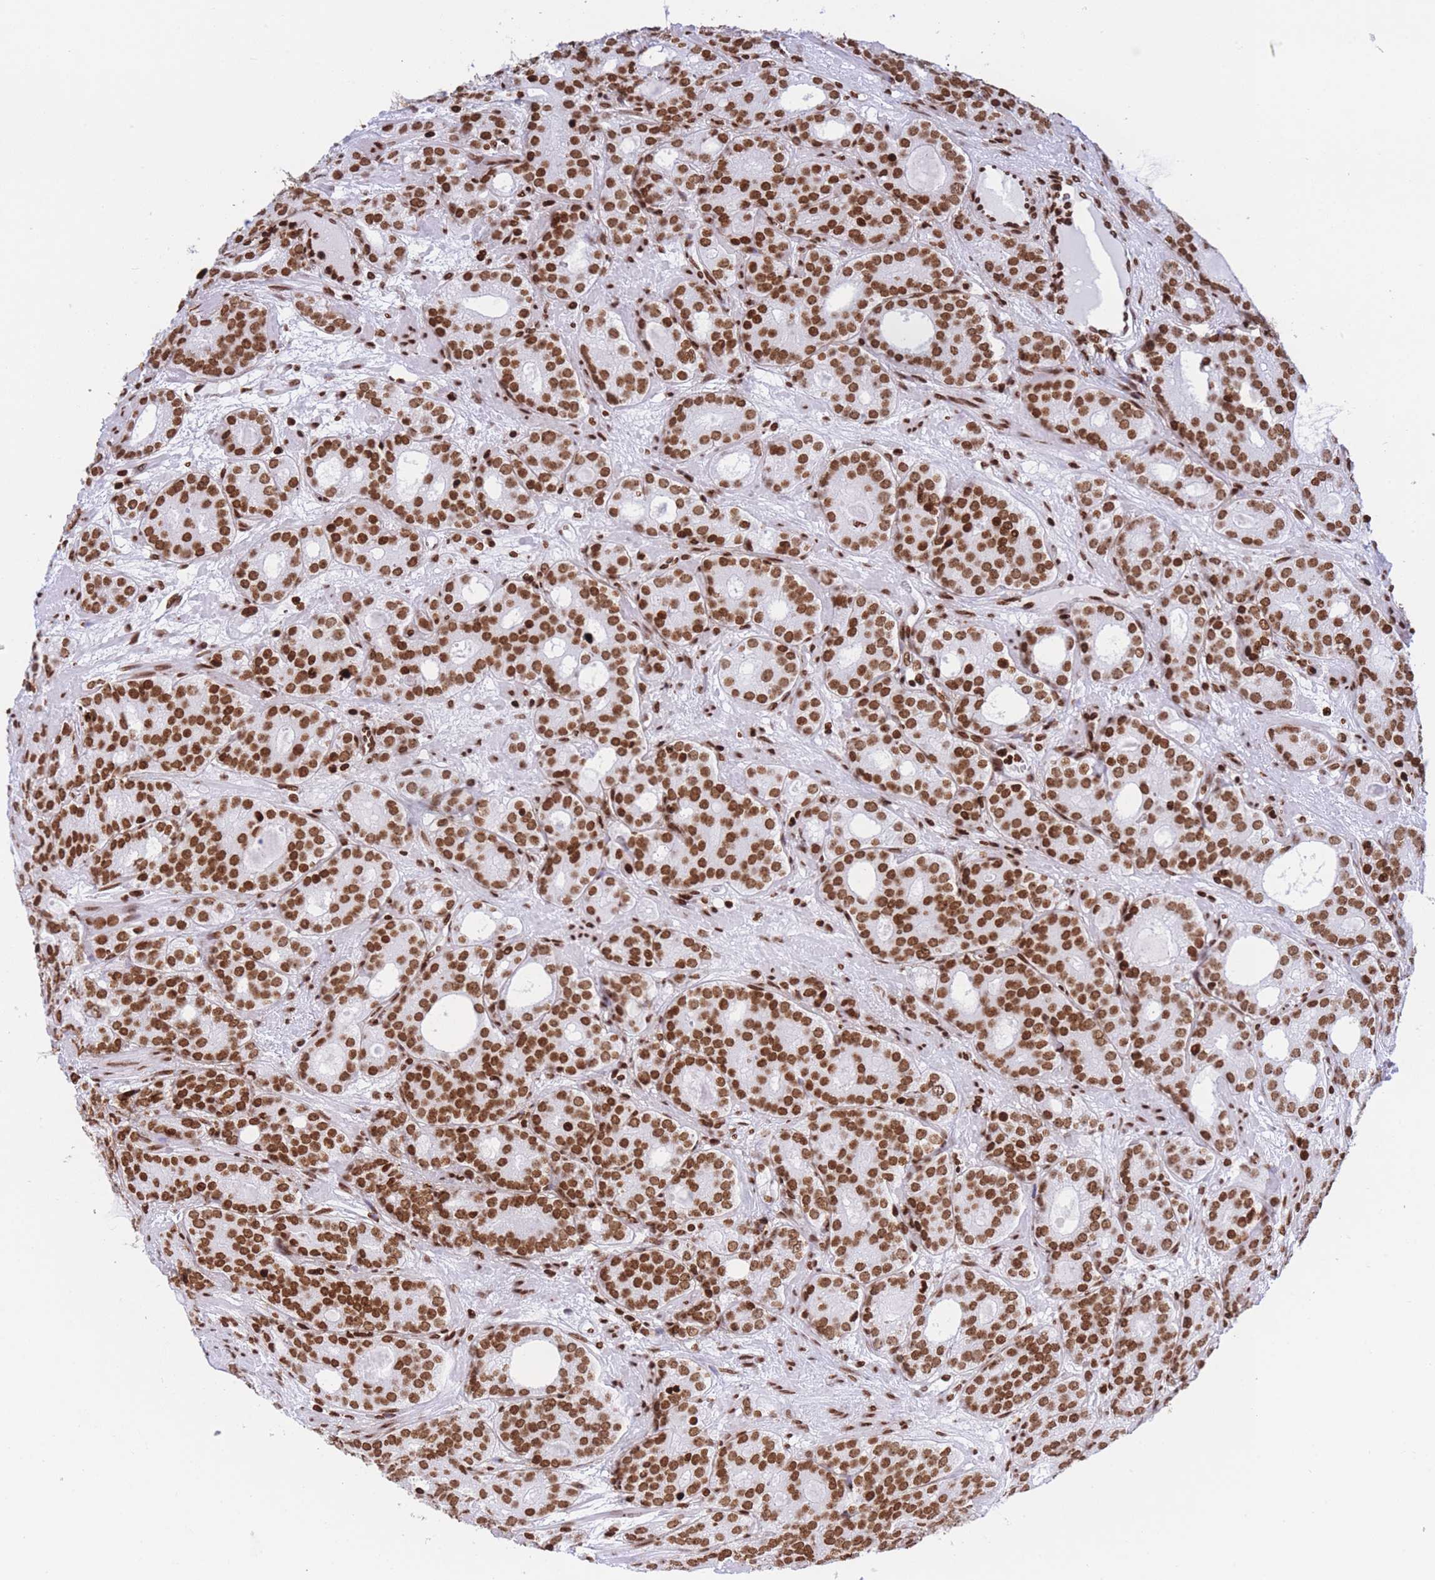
{"staining": {"intensity": "strong", "quantity": ">75%", "location": "nuclear"}, "tissue": "prostate cancer", "cell_type": "Tumor cells", "image_type": "cancer", "snomed": [{"axis": "morphology", "description": "Adenocarcinoma, High grade"}, {"axis": "topography", "description": "Prostate"}], "caption": "The immunohistochemical stain highlights strong nuclear staining in tumor cells of prostate cancer tissue.", "gene": "H2BC11", "patient": {"sex": "male", "age": 64}}